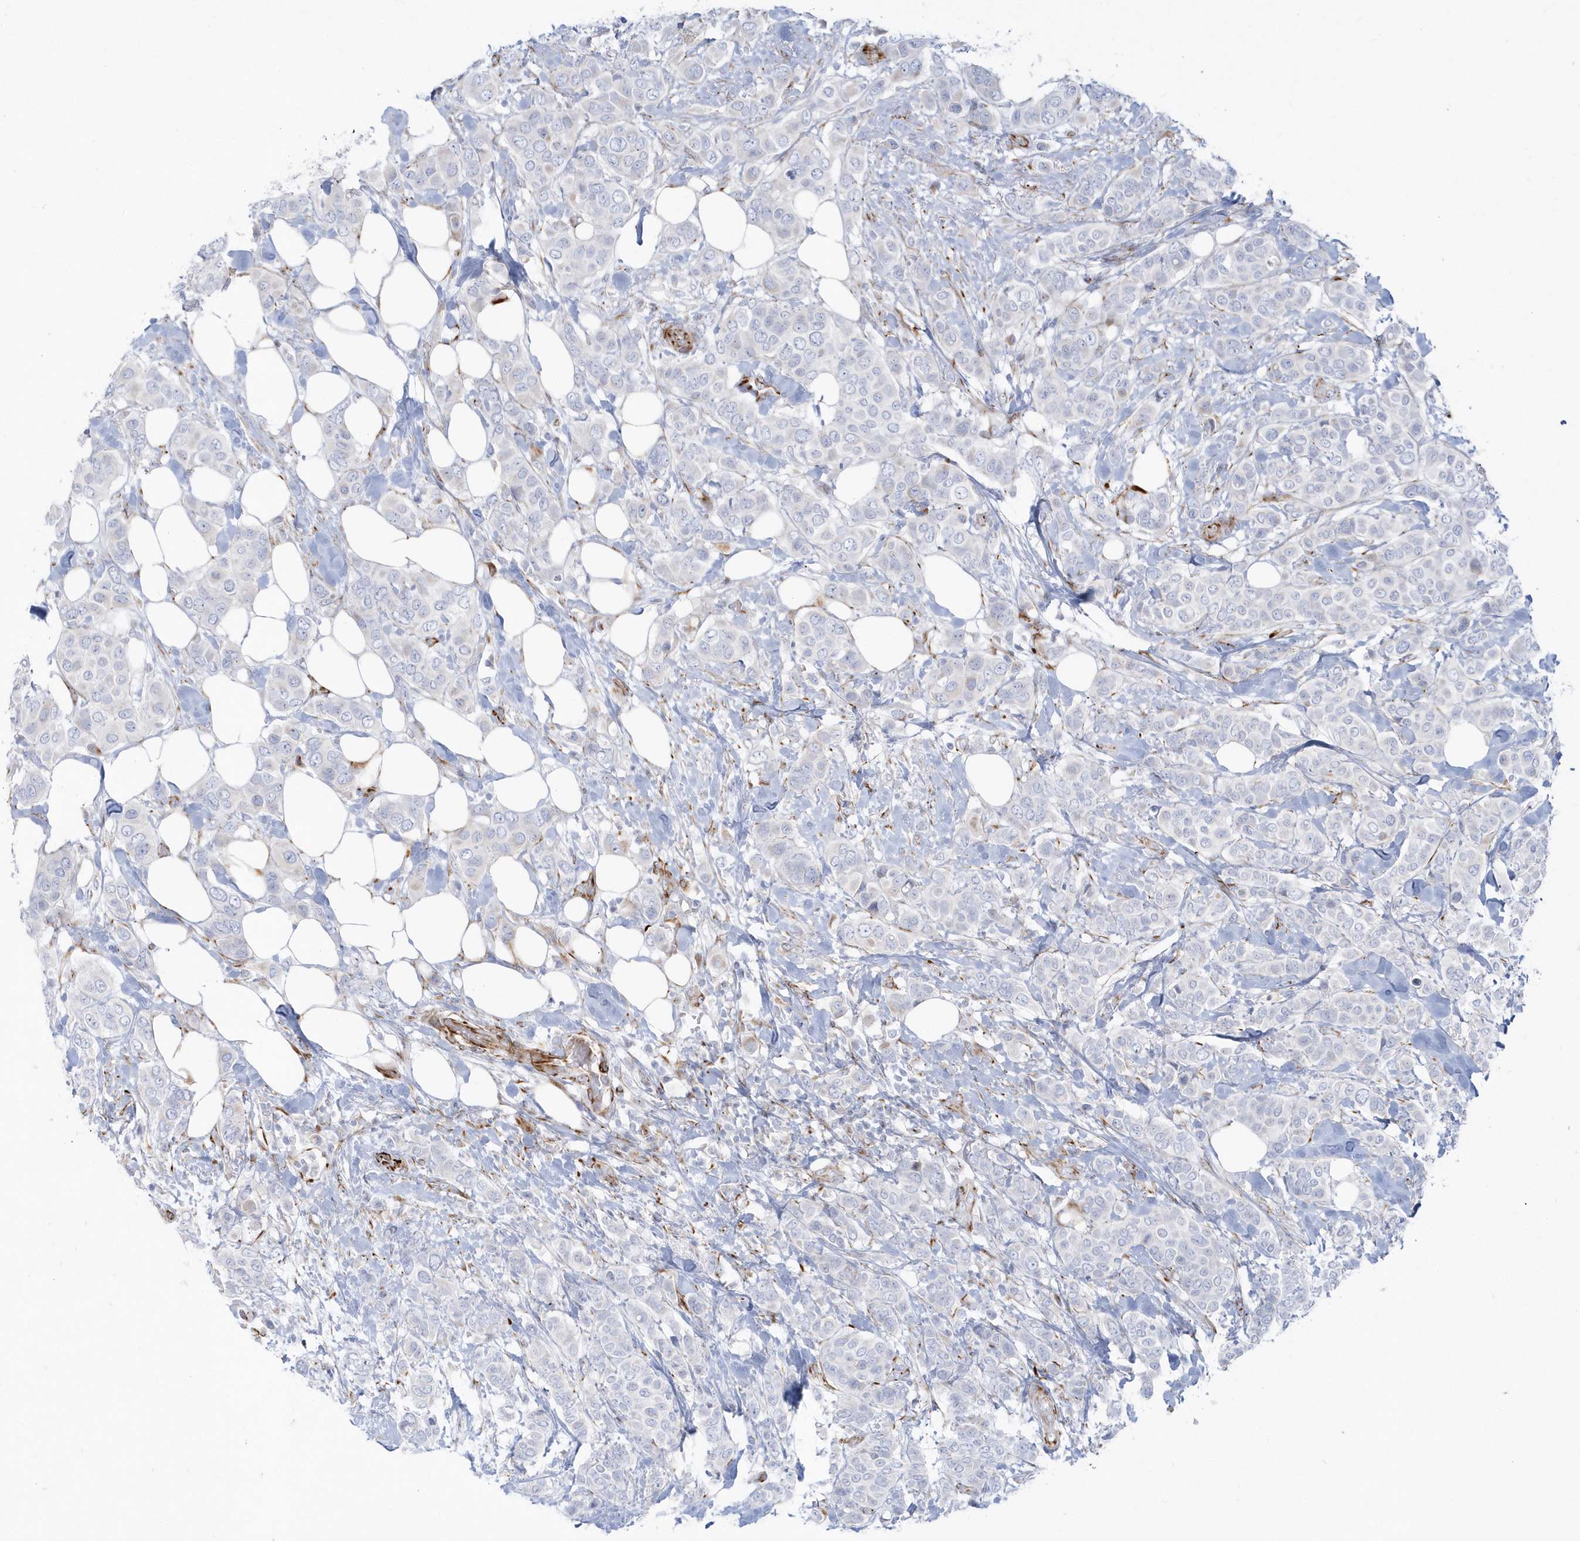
{"staining": {"intensity": "negative", "quantity": "none", "location": "none"}, "tissue": "breast cancer", "cell_type": "Tumor cells", "image_type": "cancer", "snomed": [{"axis": "morphology", "description": "Lobular carcinoma"}, {"axis": "topography", "description": "Breast"}], "caption": "The histopathology image reveals no significant staining in tumor cells of breast lobular carcinoma. (IHC, brightfield microscopy, high magnification).", "gene": "PPIL6", "patient": {"sex": "female", "age": 51}}